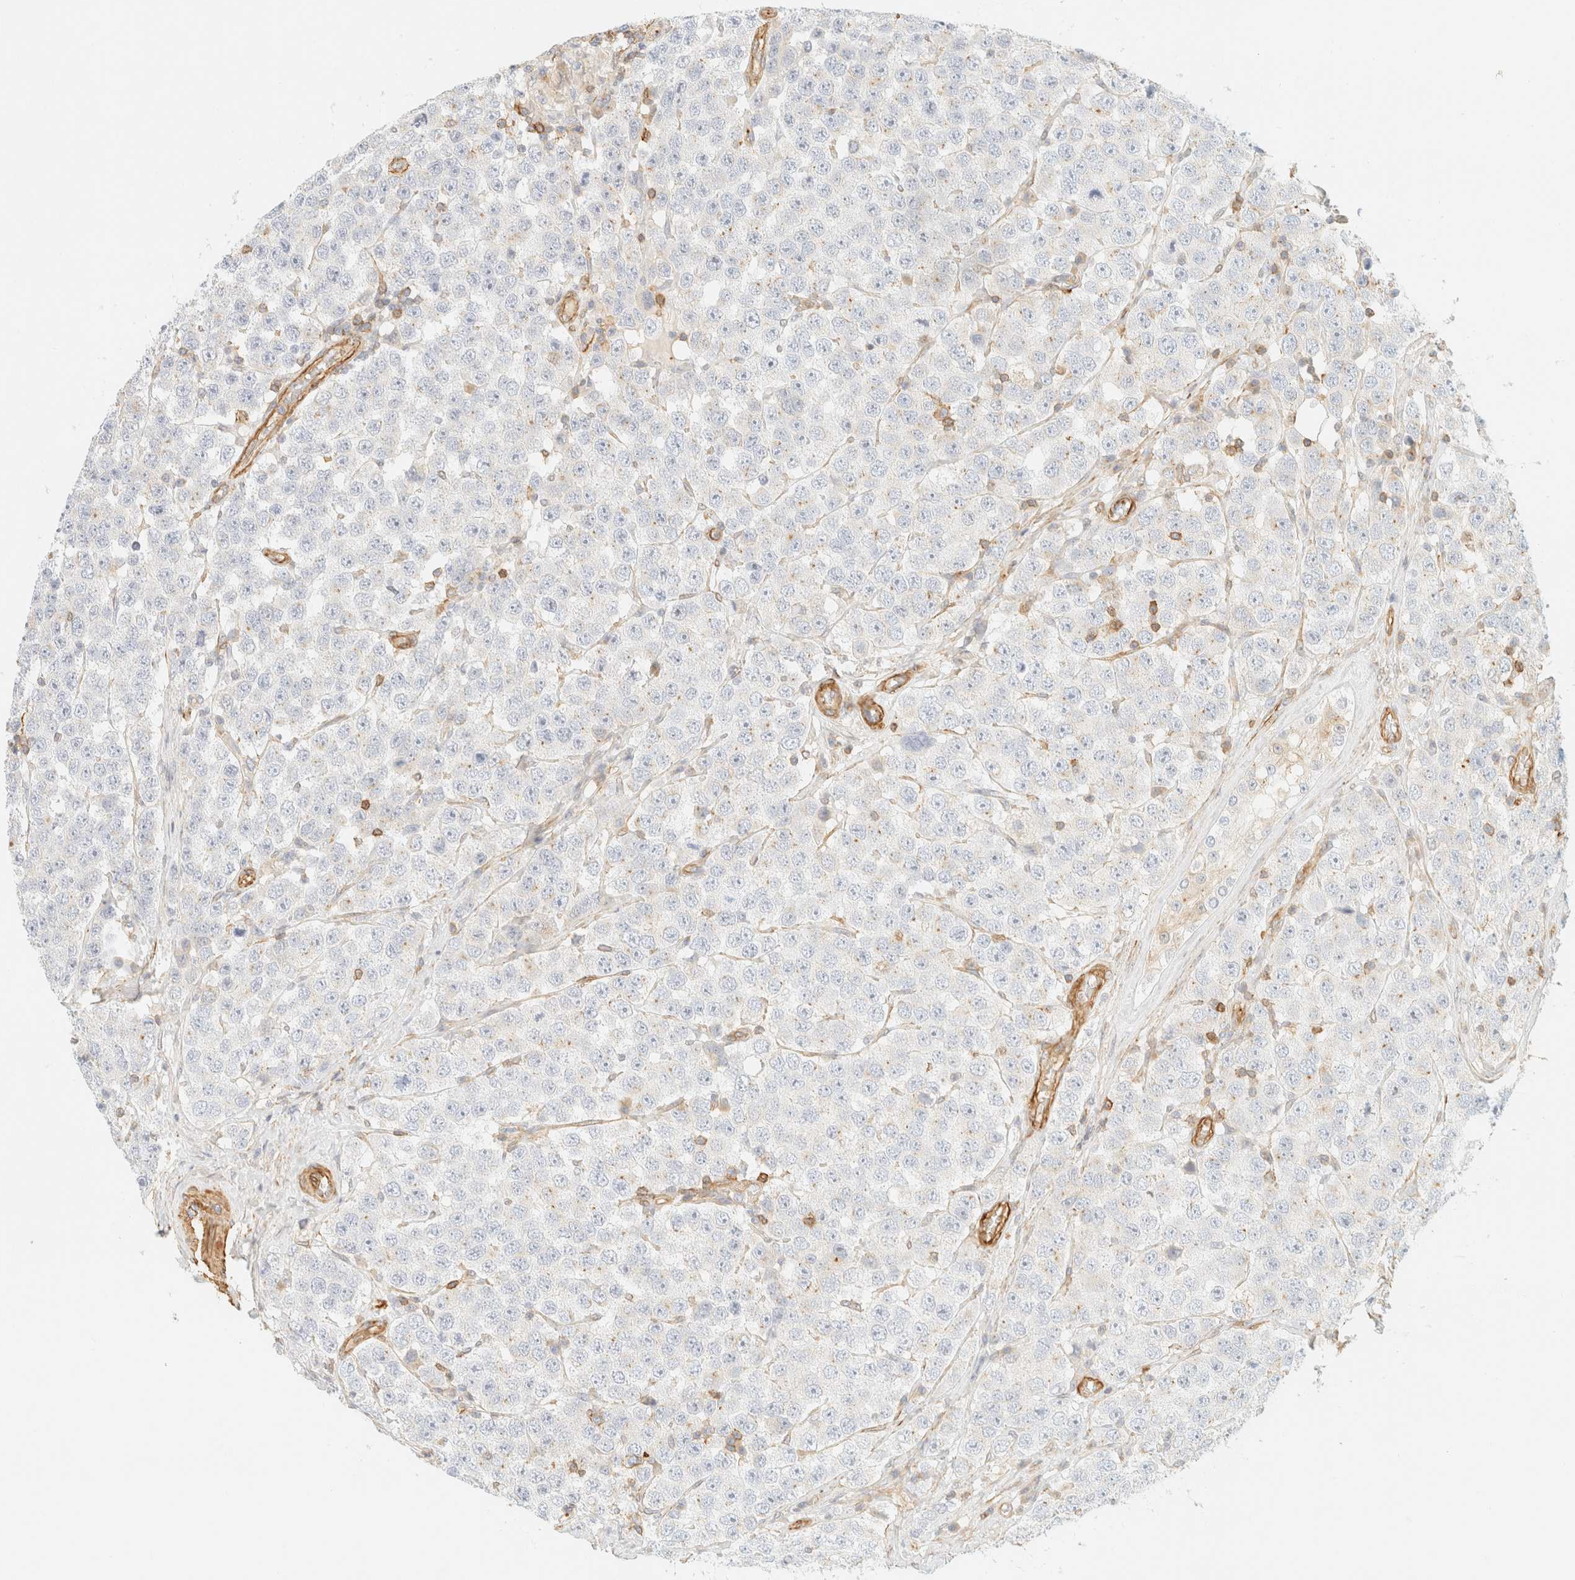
{"staining": {"intensity": "negative", "quantity": "none", "location": "none"}, "tissue": "testis cancer", "cell_type": "Tumor cells", "image_type": "cancer", "snomed": [{"axis": "morphology", "description": "Seminoma, NOS"}, {"axis": "morphology", "description": "Carcinoma, Embryonal, NOS"}, {"axis": "topography", "description": "Testis"}], "caption": "IHC of testis seminoma displays no positivity in tumor cells.", "gene": "OTOP2", "patient": {"sex": "male", "age": 28}}